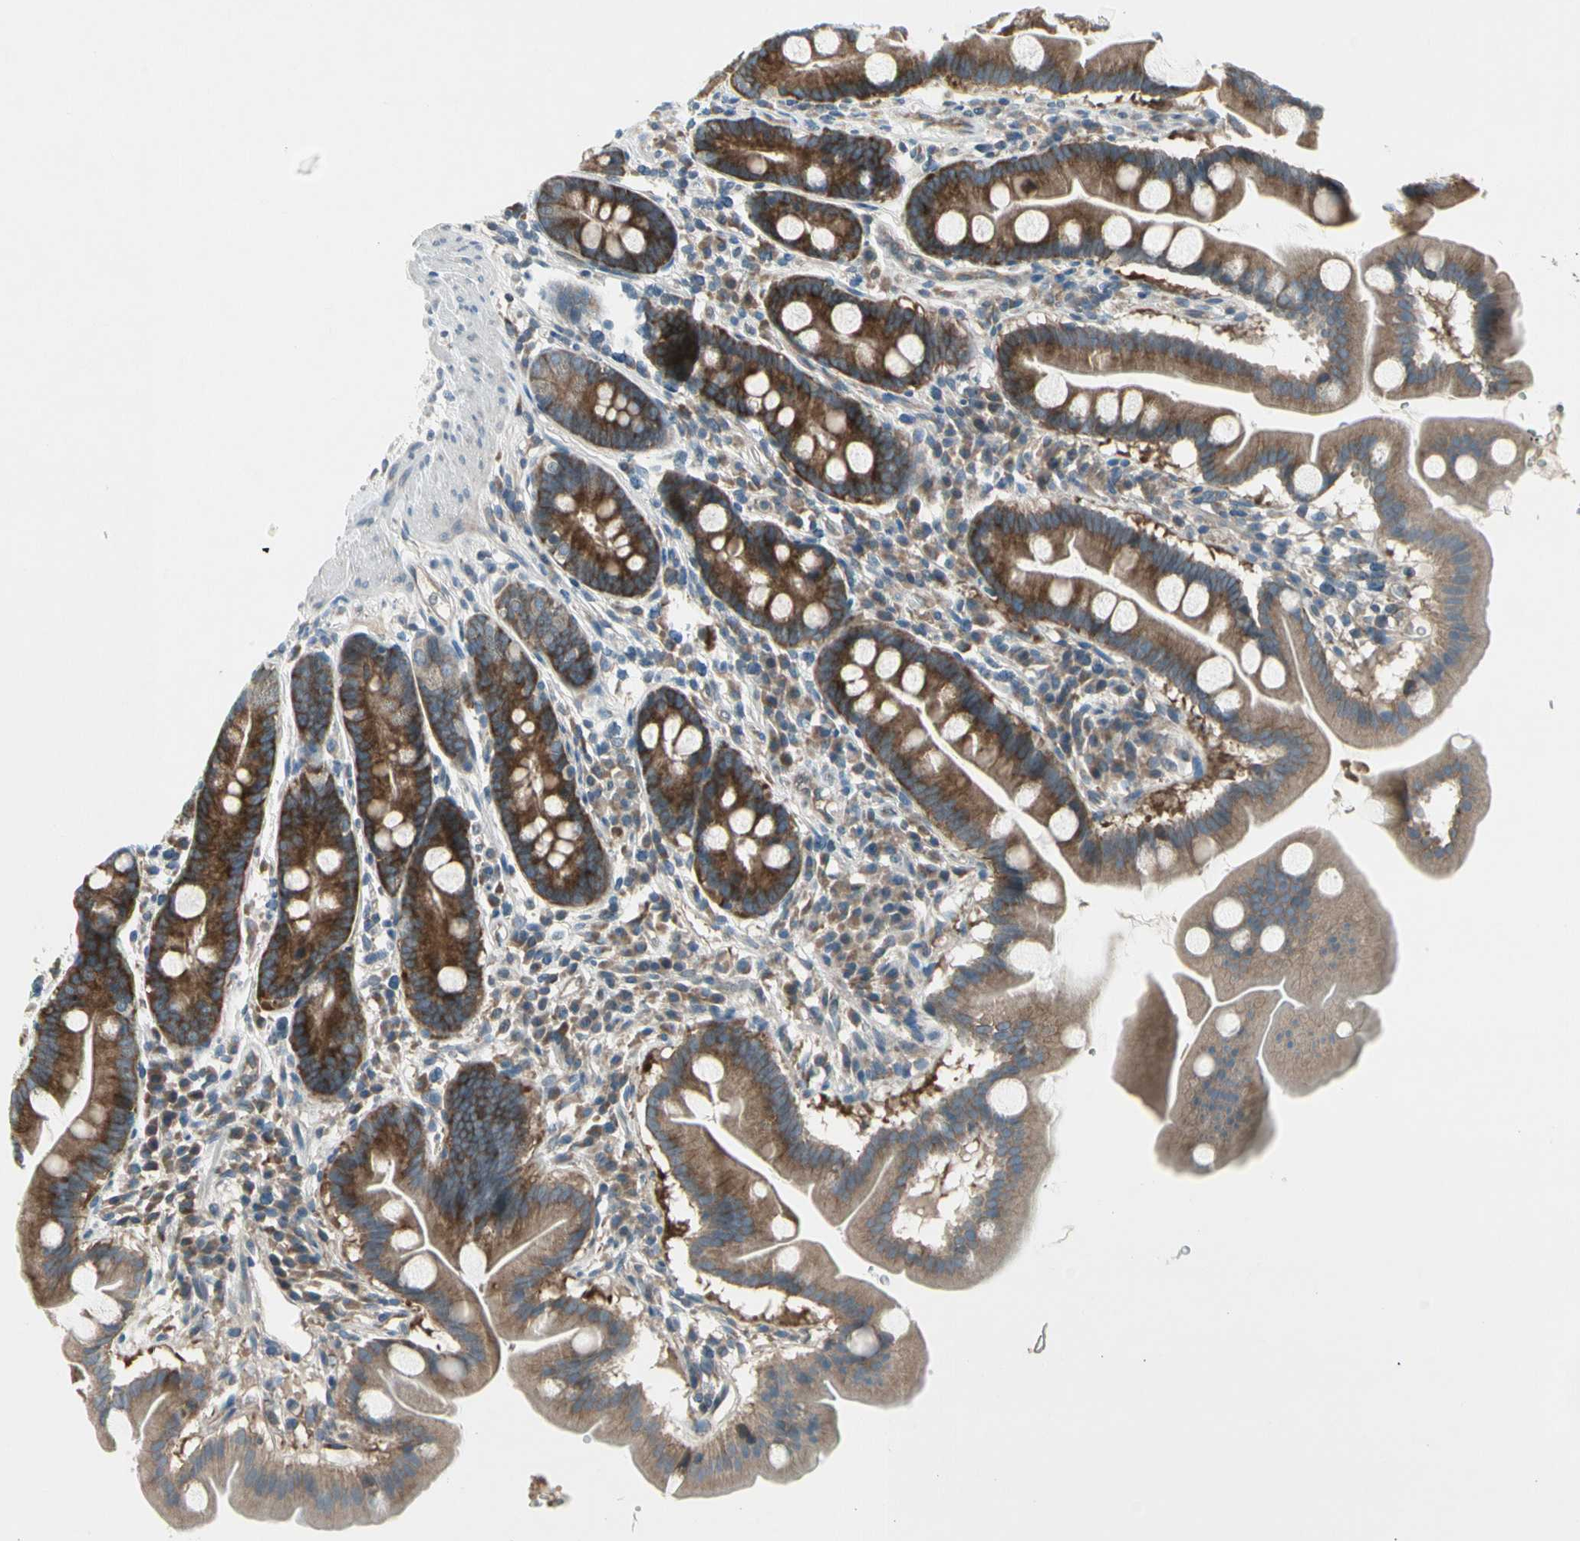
{"staining": {"intensity": "strong", "quantity": ">75%", "location": "cytoplasmic/membranous"}, "tissue": "duodenum", "cell_type": "Glandular cells", "image_type": "normal", "snomed": [{"axis": "morphology", "description": "Normal tissue, NOS"}, {"axis": "topography", "description": "Duodenum"}], "caption": "Protein staining of unremarkable duodenum demonstrates strong cytoplasmic/membranous expression in approximately >75% of glandular cells.", "gene": "PANK2", "patient": {"sex": "male", "age": 50}}